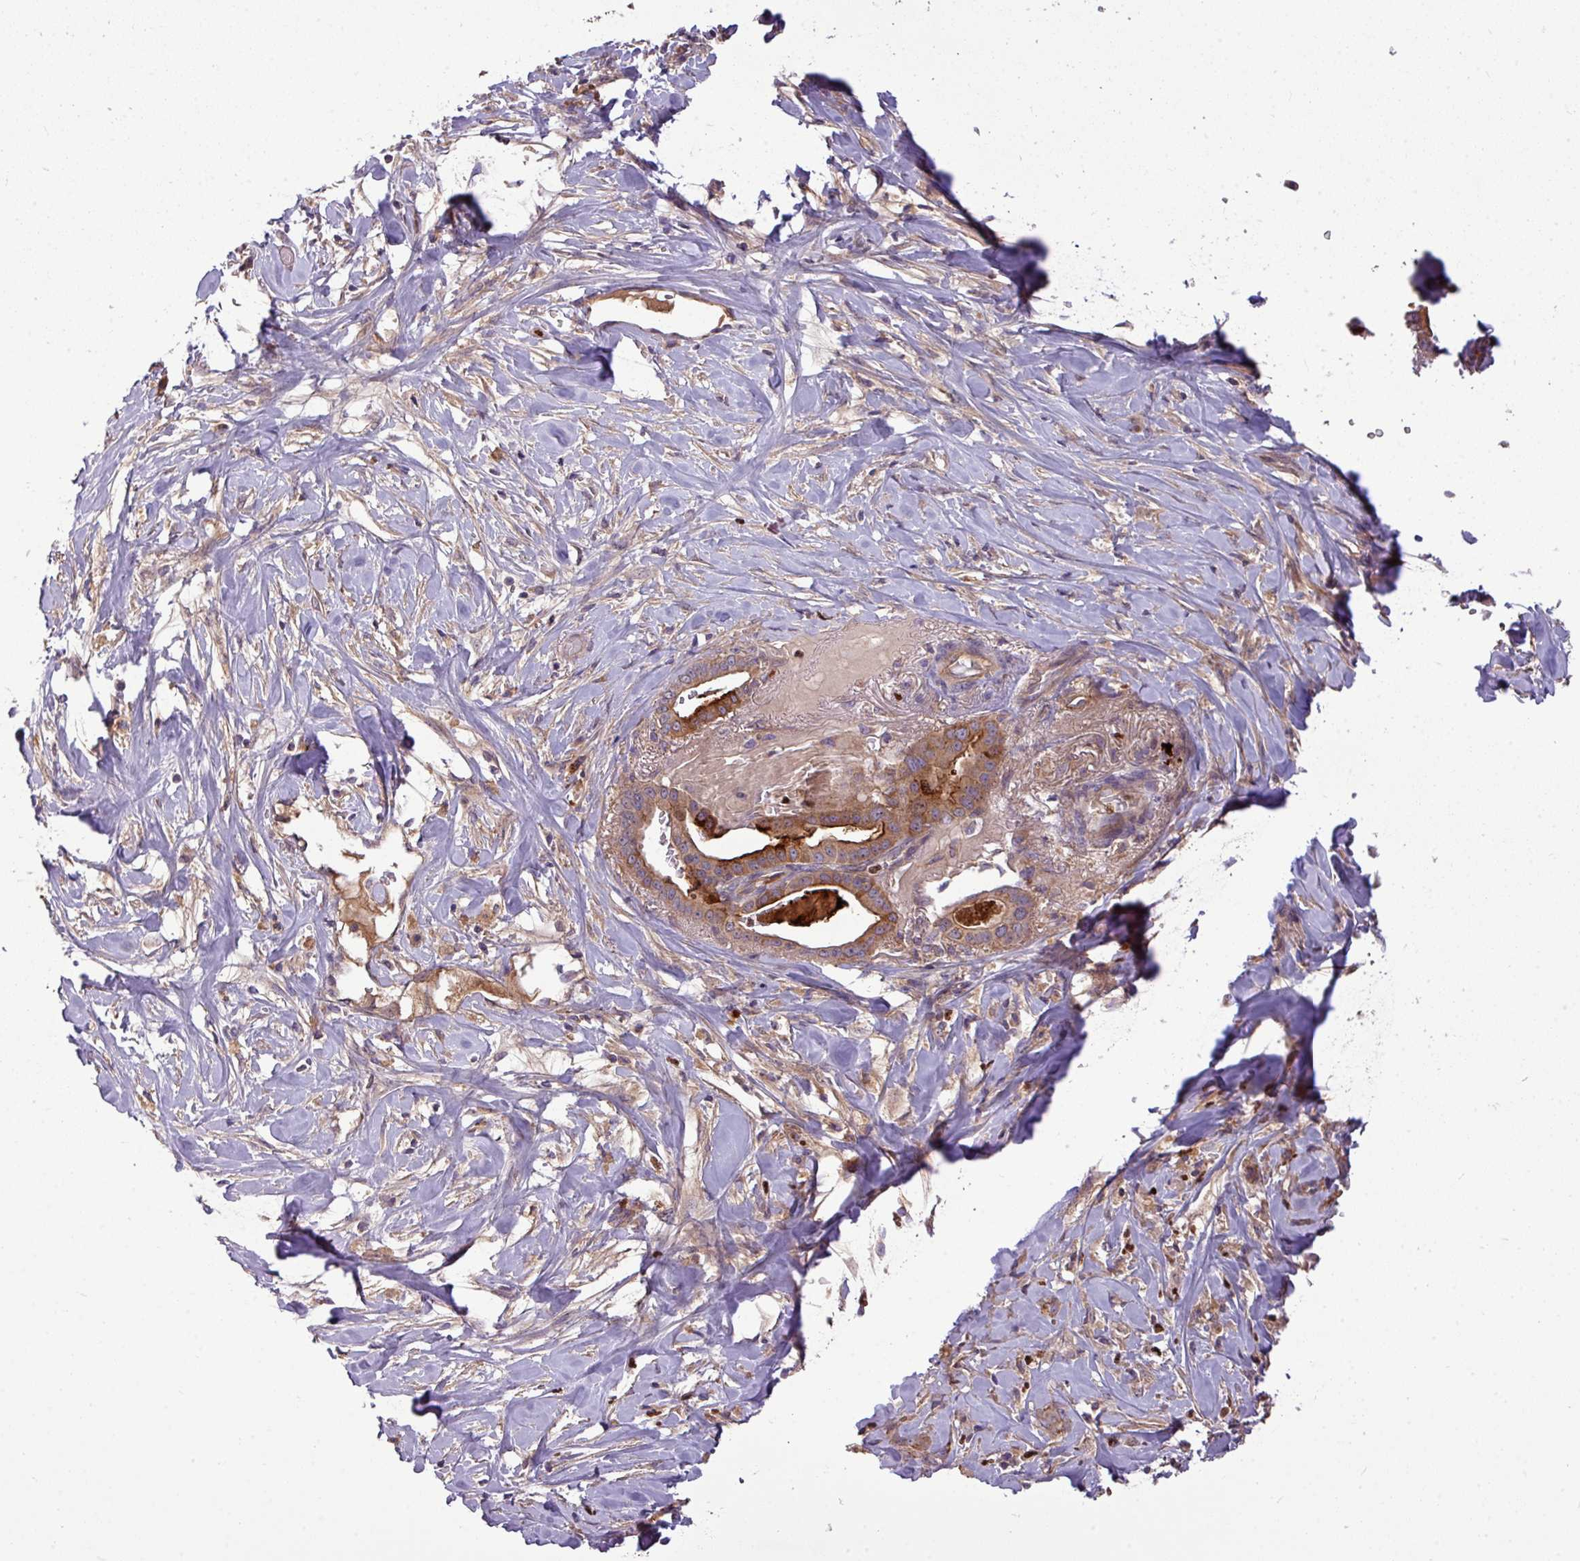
{"staining": {"intensity": "moderate", "quantity": ">75%", "location": "cytoplasmic/membranous"}, "tissue": "pancreatic cancer", "cell_type": "Tumor cells", "image_type": "cancer", "snomed": [{"axis": "morphology", "description": "Adenocarcinoma, NOS"}, {"axis": "topography", "description": "Pancreas"}], "caption": "Human pancreatic cancer stained with a brown dye displays moderate cytoplasmic/membranous positive expression in approximately >75% of tumor cells.", "gene": "PAPLN", "patient": {"sex": "male", "age": 63}}